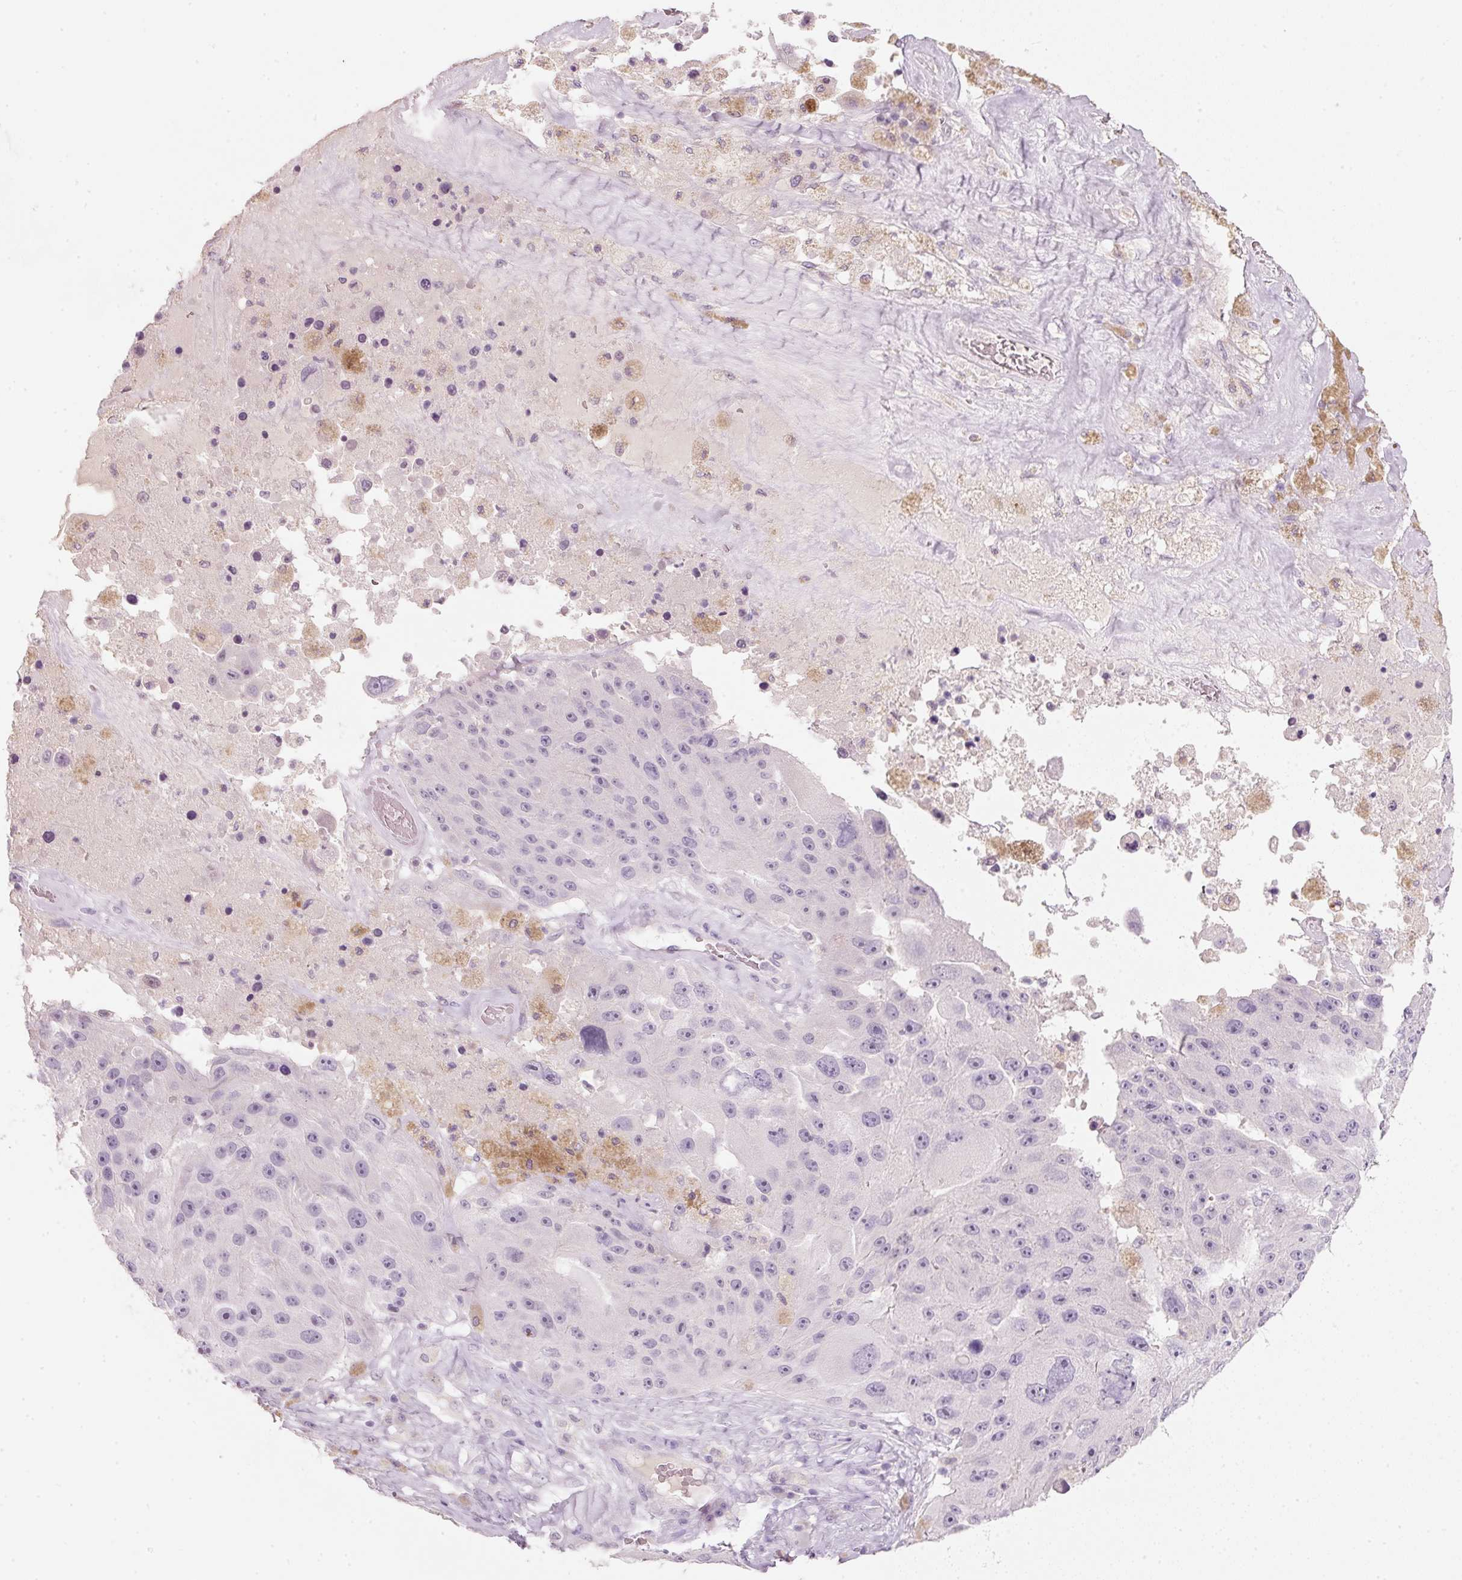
{"staining": {"intensity": "negative", "quantity": "none", "location": "none"}, "tissue": "melanoma", "cell_type": "Tumor cells", "image_type": "cancer", "snomed": [{"axis": "morphology", "description": "Malignant melanoma, Metastatic site"}, {"axis": "topography", "description": "Lymph node"}], "caption": "The immunohistochemistry histopathology image has no significant positivity in tumor cells of malignant melanoma (metastatic site) tissue.", "gene": "ENSG00000206549", "patient": {"sex": "male", "age": 62}}